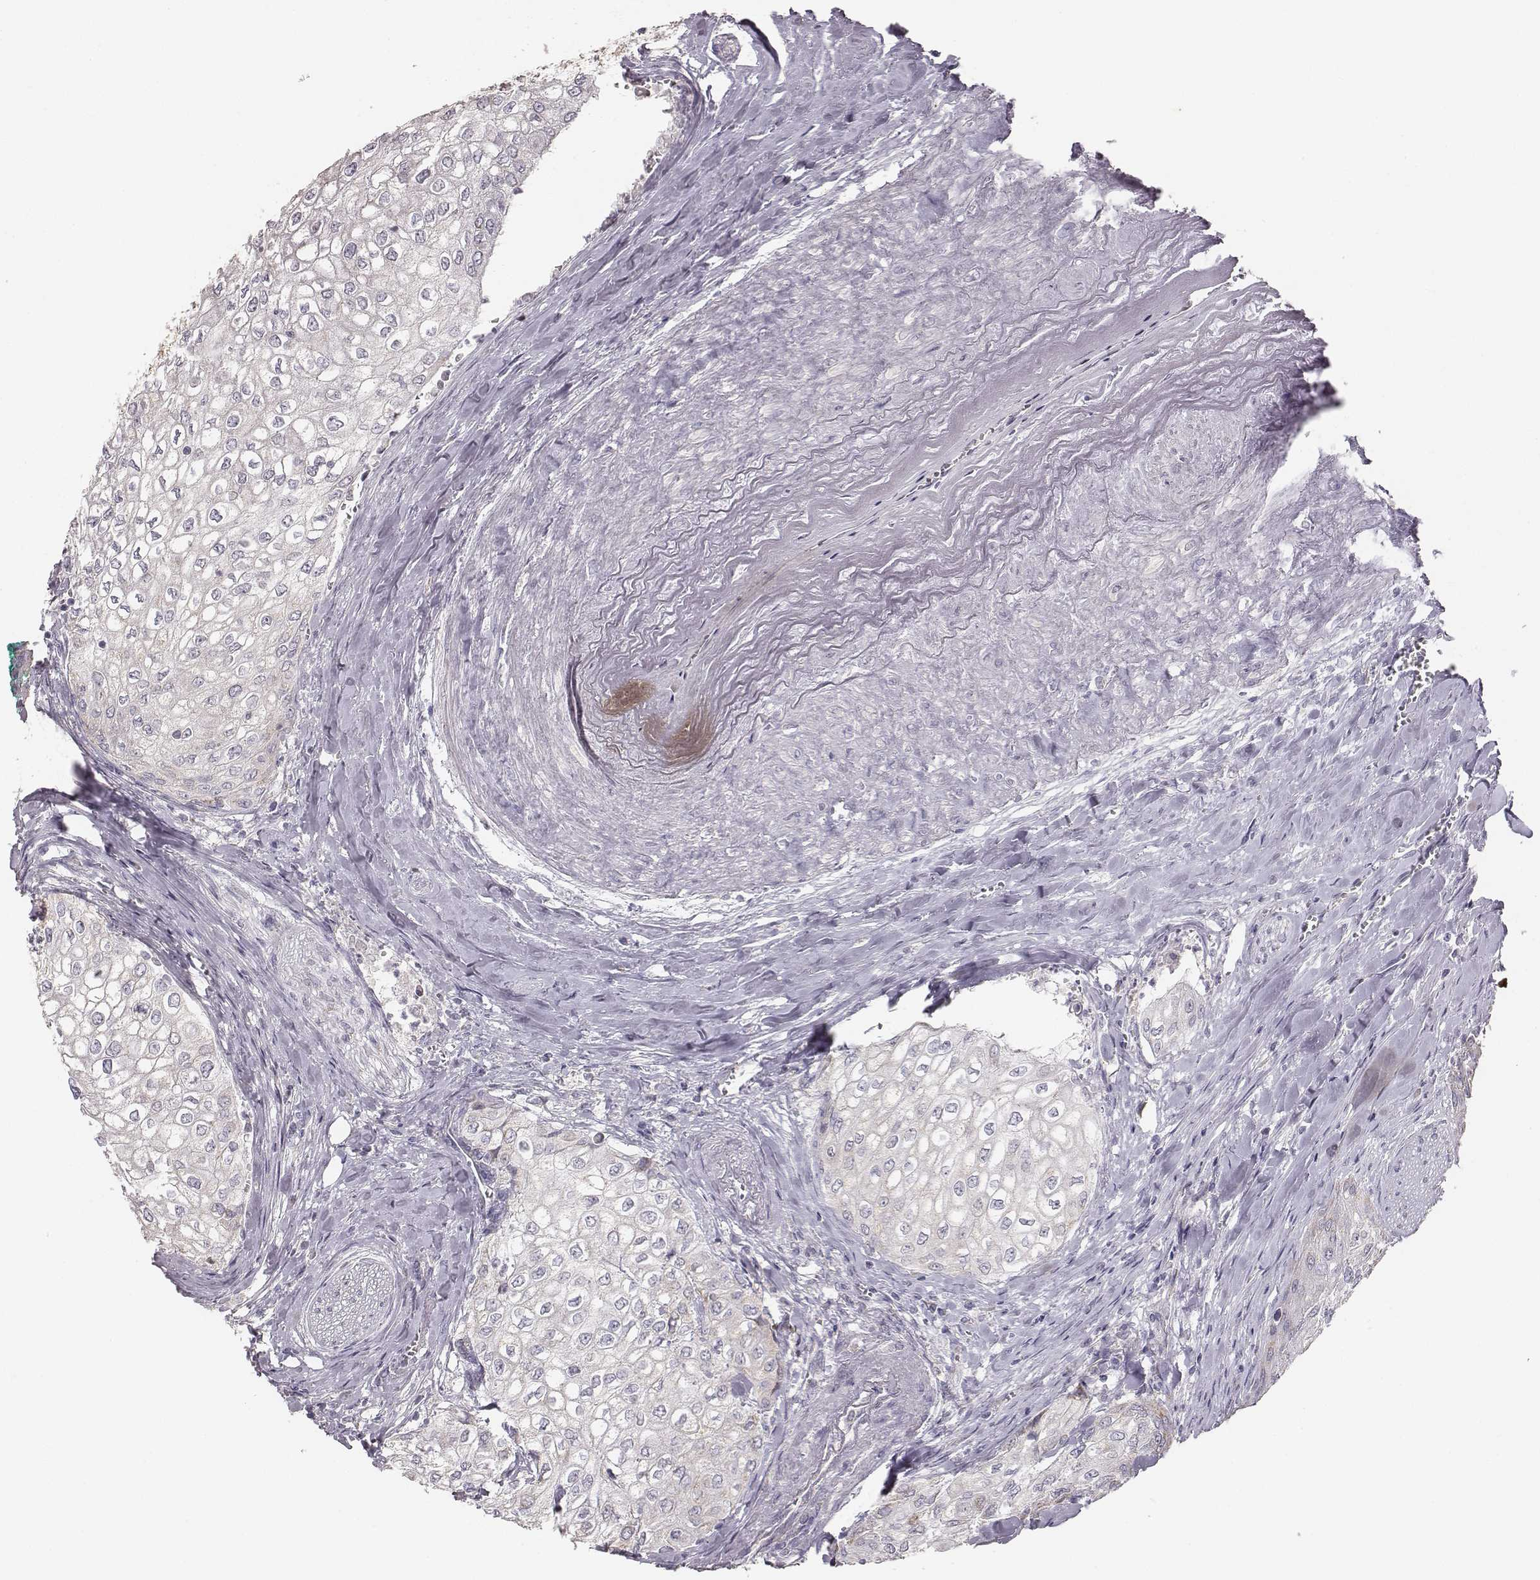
{"staining": {"intensity": "negative", "quantity": "none", "location": "none"}, "tissue": "urothelial cancer", "cell_type": "Tumor cells", "image_type": "cancer", "snomed": [{"axis": "morphology", "description": "Urothelial carcinoma, High grade"}, {"axis": "topography", "description": "Urinary bladder"}], "caption": "This image is of urothelial cancer stained with IHC to label a protein in brown with the nuclei are counter-stained blue. There is no positivity in tumor cells. Brightfield microscopy of immunohistochemistry stained with DAB (3,3'-diaminobenzidine) (brown) and hematoxylin (blue), captured at high magnification.", "gene": "ABCD3", "patient": {"sex": "male", "age": 62}}